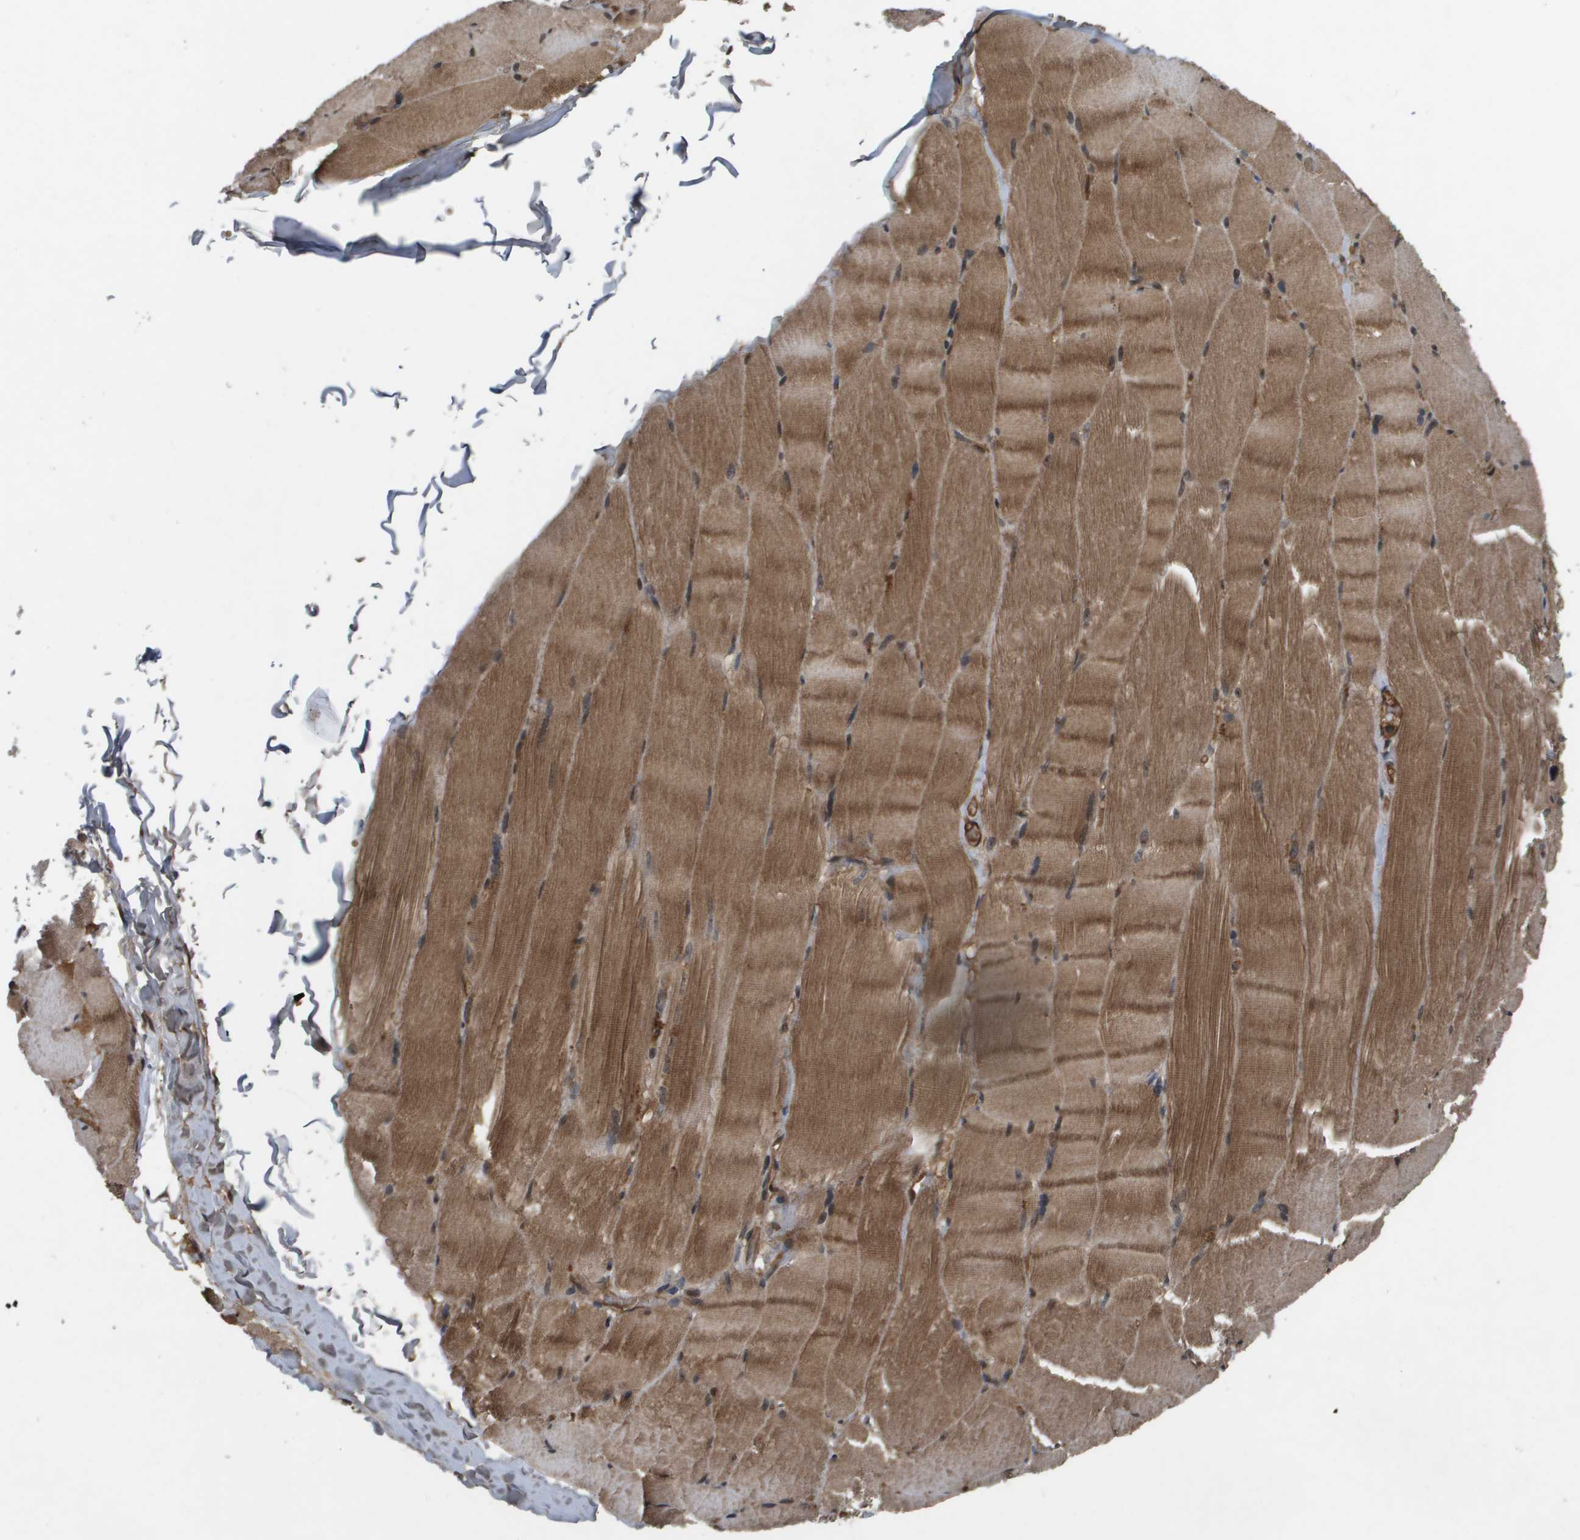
{"staining": {"intensity": "moderate", "quantity": ">75%", "location": "cytoplasmic/membranous"}, "tissue": "skeletal muscle", "cell_type": "Myocytes", "image_type": "normal", "snomed": [{"axis": "morphology", "description": "Normal tissue, NOS"}, {"axis": "topography", "description": "Skin"}, {"axis": "topography", "description": "Skeletal muscle"}], "caption": "An immunohistochemistry (IHC) histopathology image of normal tissue is shown. Protein staining in brown labels moderate cytoplasmic/membranous positivity in skeletal muscle within myocytes.", "gene": "SPTLC1", "patient": {"sex": "male", "age": 83}}